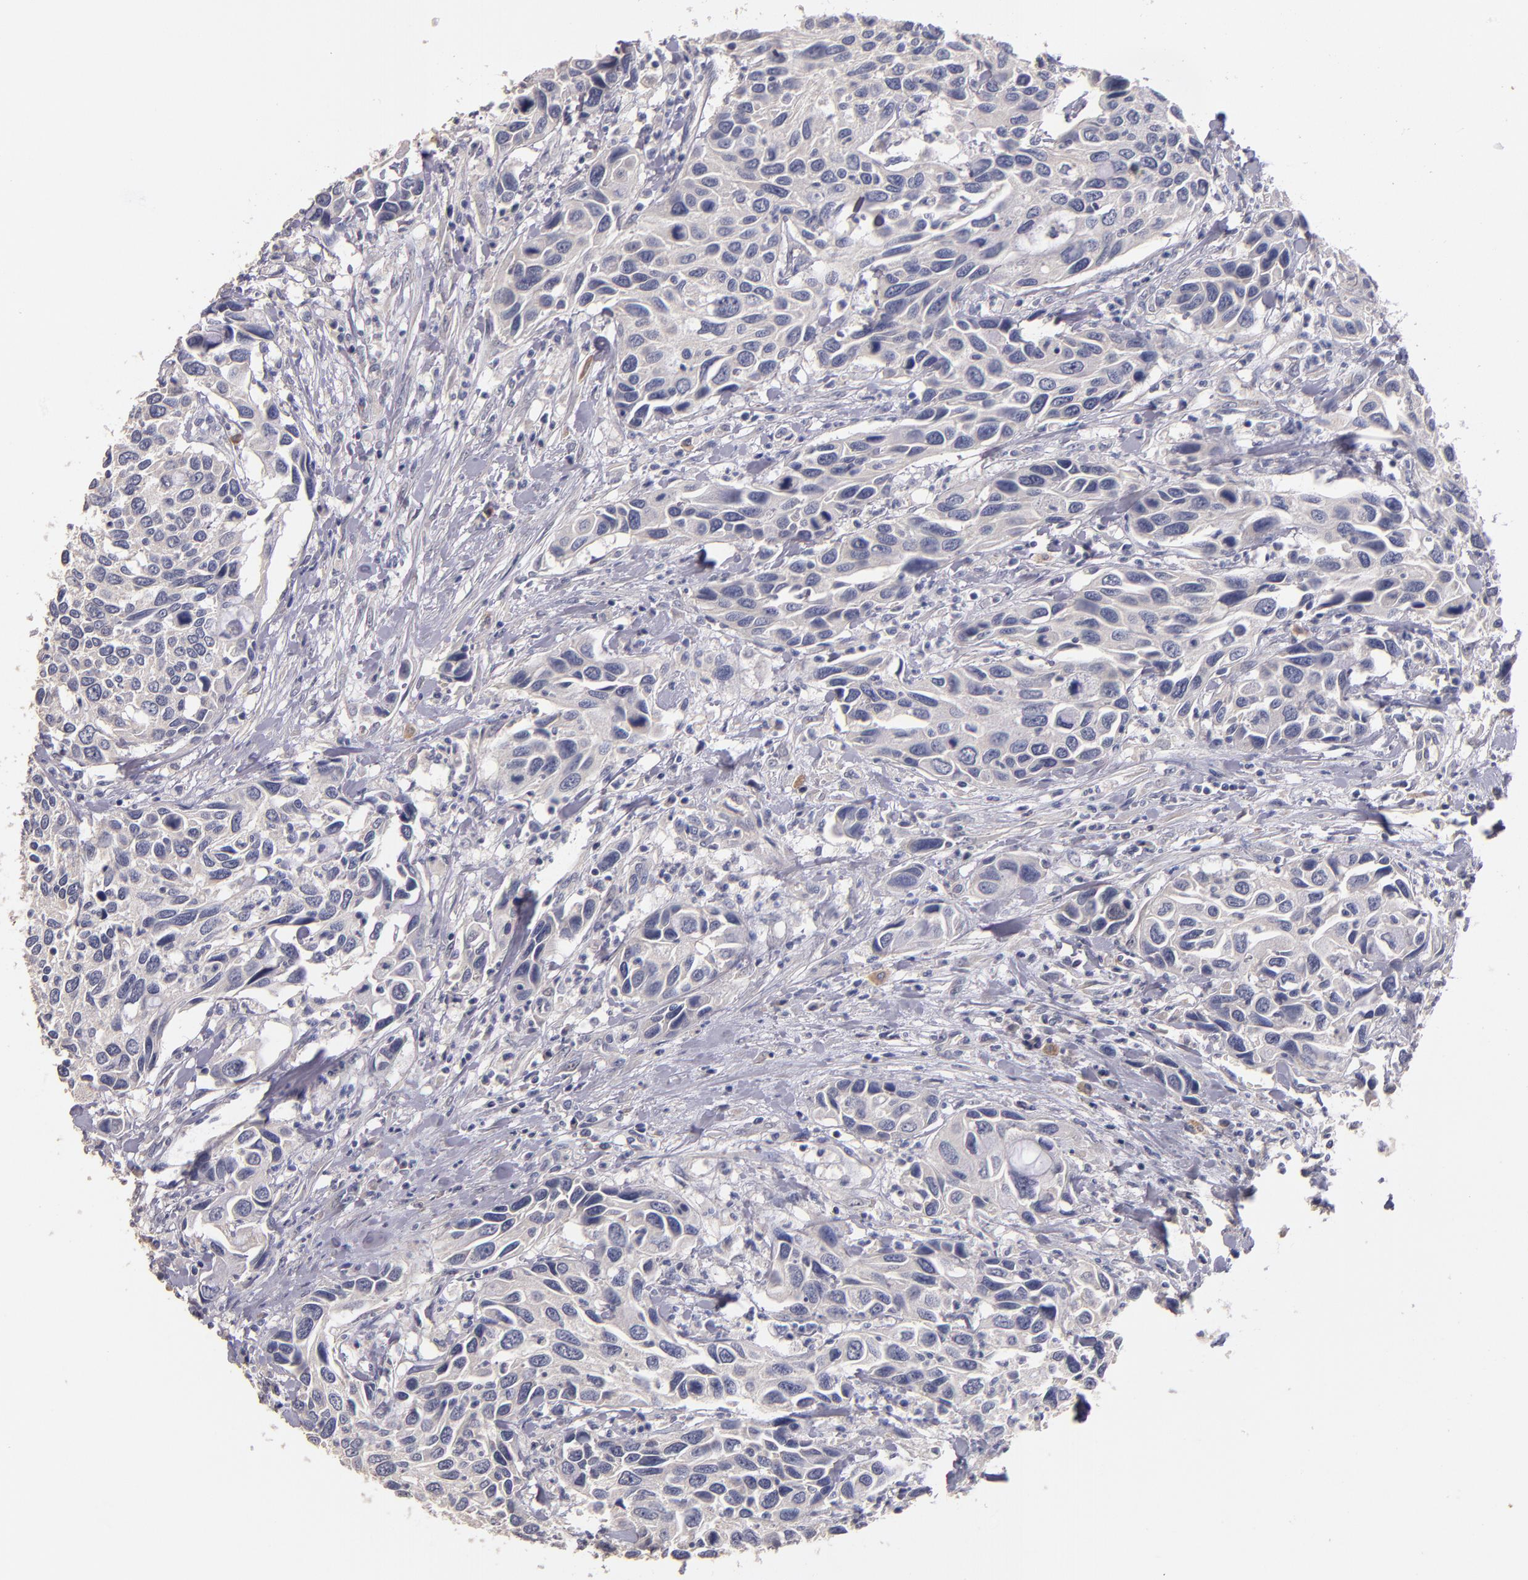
{"staining": {"intensity": "negative", "quantity": "none", "location": "none"}, "tissue": "urothelial cancer", "cell_type": "Tumor cells", "image_type": "cancer", "snomed": [{"axis": "morphology", "description": "Urothelial carcinoma, High grade"}, {"axis": "topography", "description": "Urinary bladder"}], "caption": "High-grade urothelial carcinoma stained for a protein using immunohistochemistry demonstrates no staining tumor cells.", "gene": "MAGEE1", "patient": {"sex": "male", "age": 66}}